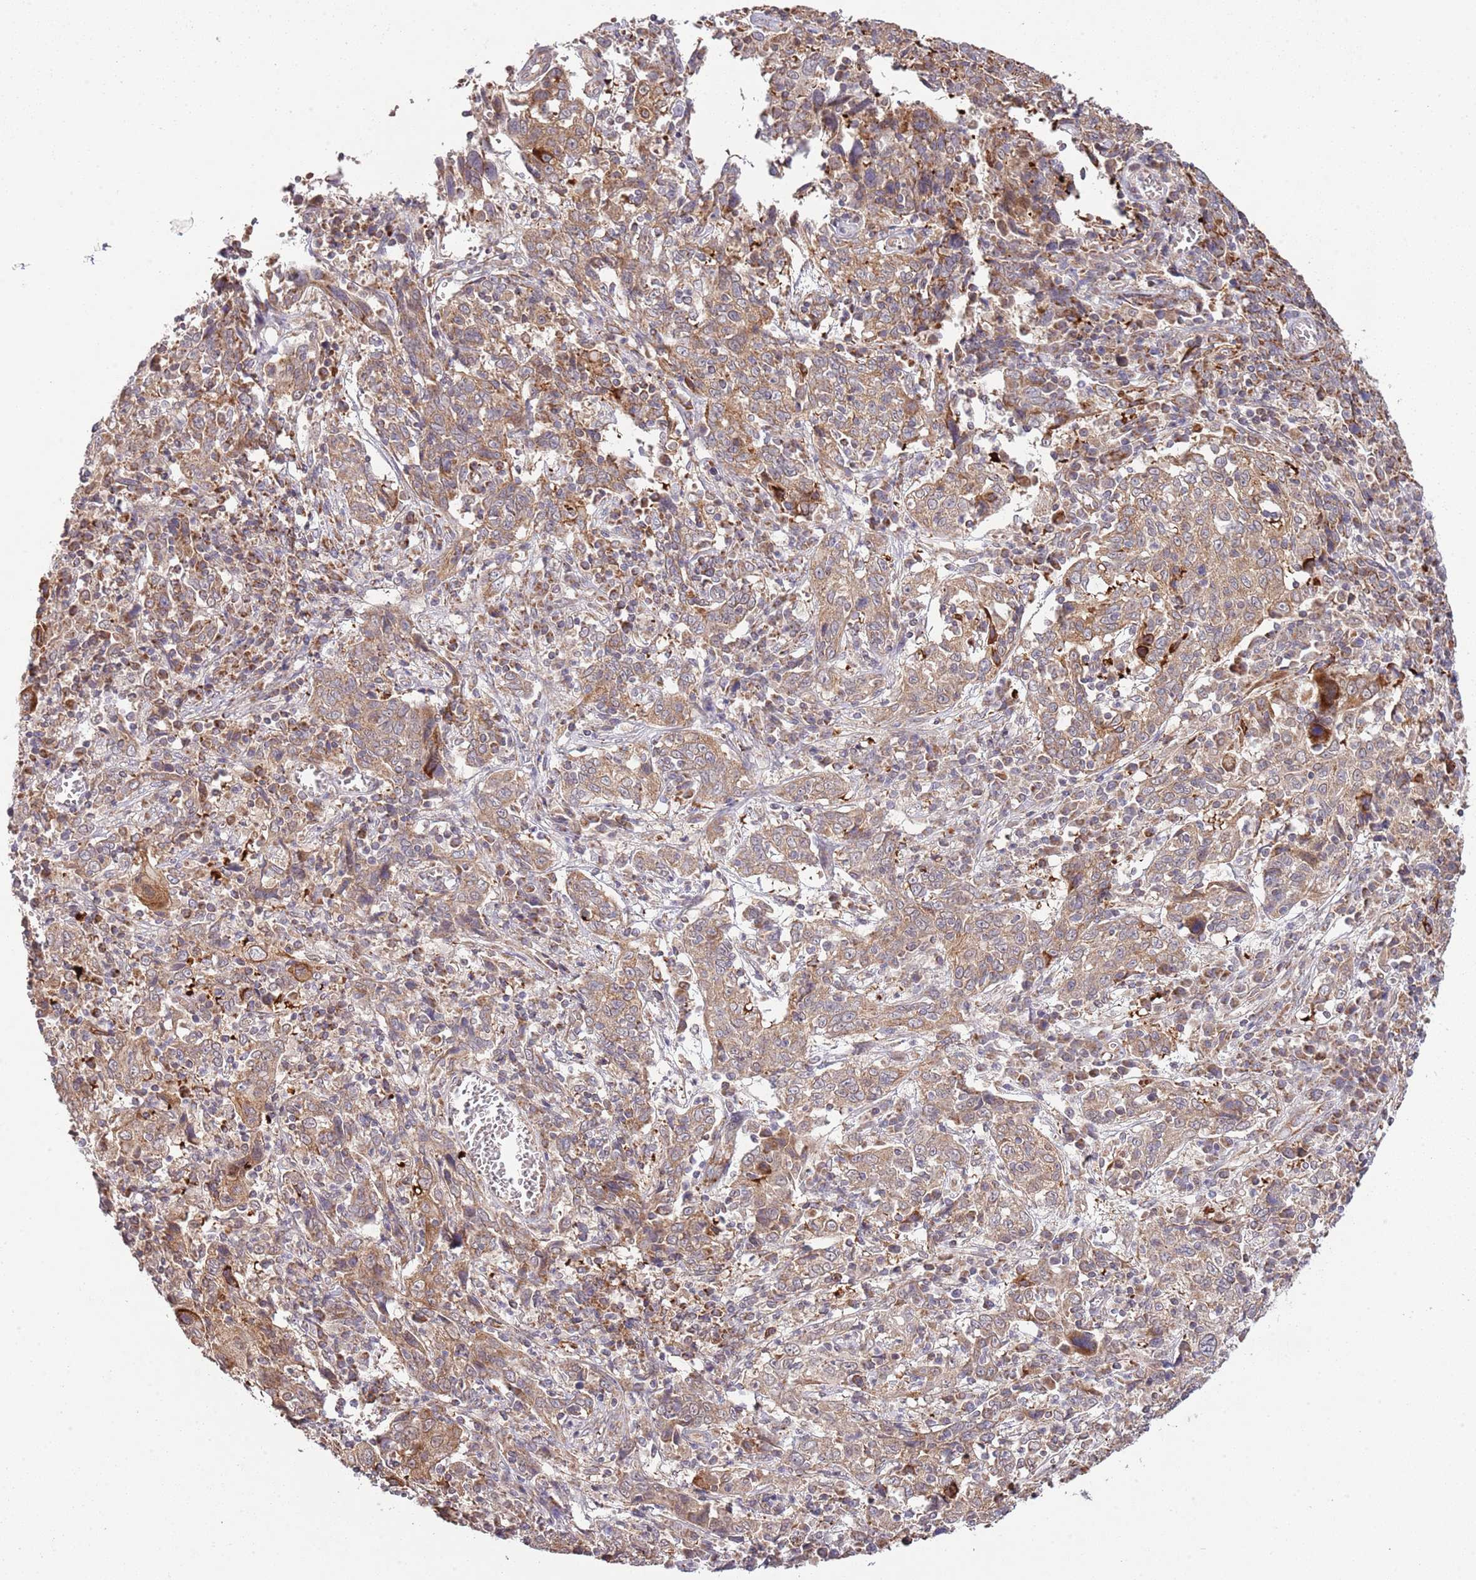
{"staining": {"intensity": "moderate", "quantity": "25%-75%", "location": "cytoplasmic/membranous"}, "tissue": "cervical cancer", "cell_type": "Tumor cells", "image_type": "cancer", "snomed": [{"axis": "morphology", "description": "Squamous cell carcinoma, NOS"}, {"axis": "topography", "description": "Cervix"}], "caption": "Moderate cytoplasmic/membranous positivity for a protein is appreciated in approximately 25%-75% of tumor cells of cervical cancer using IHC.", "gene": "IVD", "patient": {"sex": "female", "age": 46}}